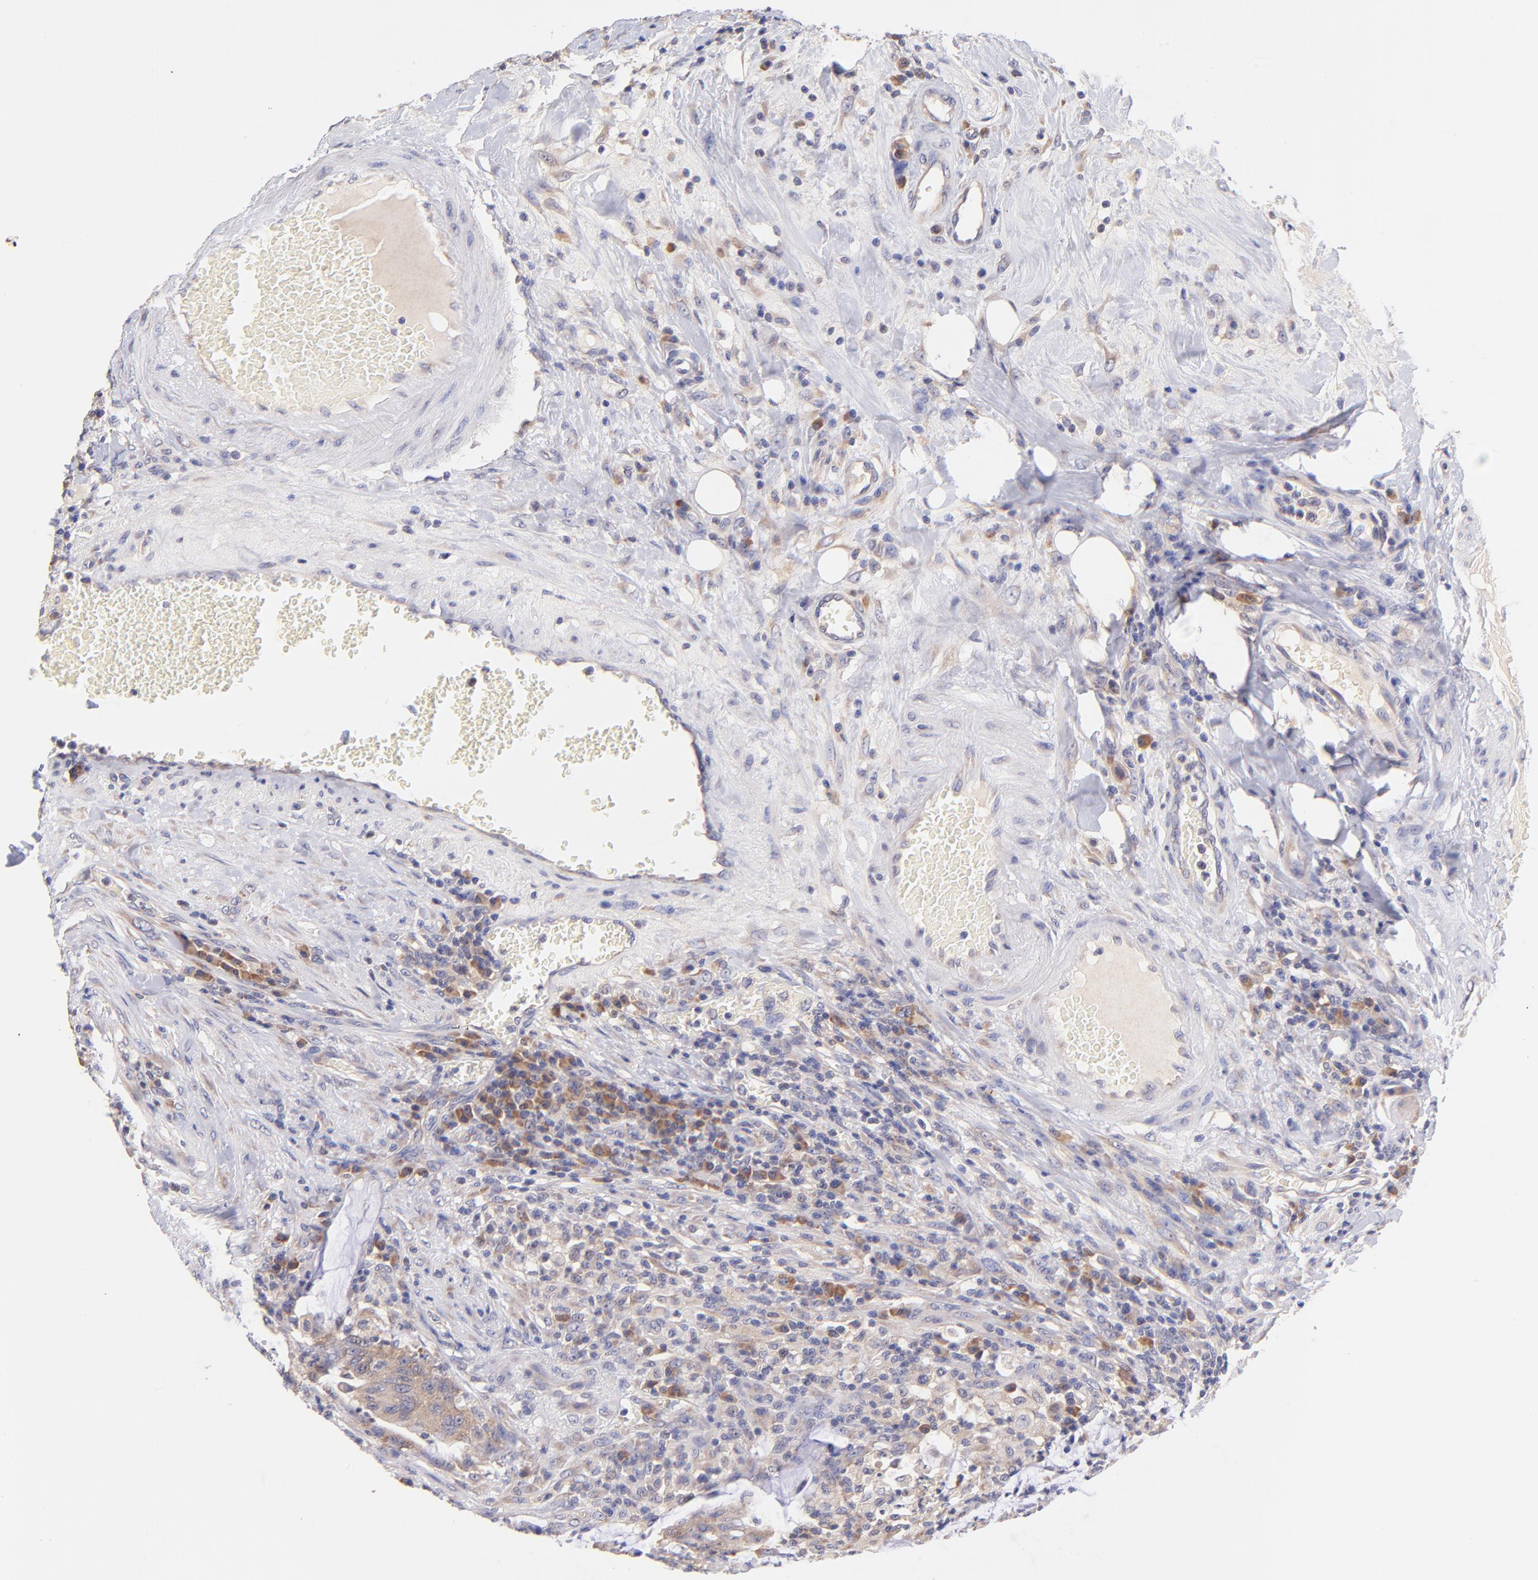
{"staining": {"intensity": "moderate", "quantity": ">75%", "location": "cytoplasmic/membranous"}, "tissue": "colorectal cancer", "cell_type": "Tumor cells", "image_type": "cancer", "snomed": [{"axis": "morphology", "description": "Adenocarcinoma, NOS"}, {"axis": "topography", "description": "Colon"}], "caption": "Human colorectal cancer (adenocarcinoma) stained with a protein marker displays moderate staining in tumor cells.", "gene": "RPL11", "patient": {"sex": "male", "age": 54}}